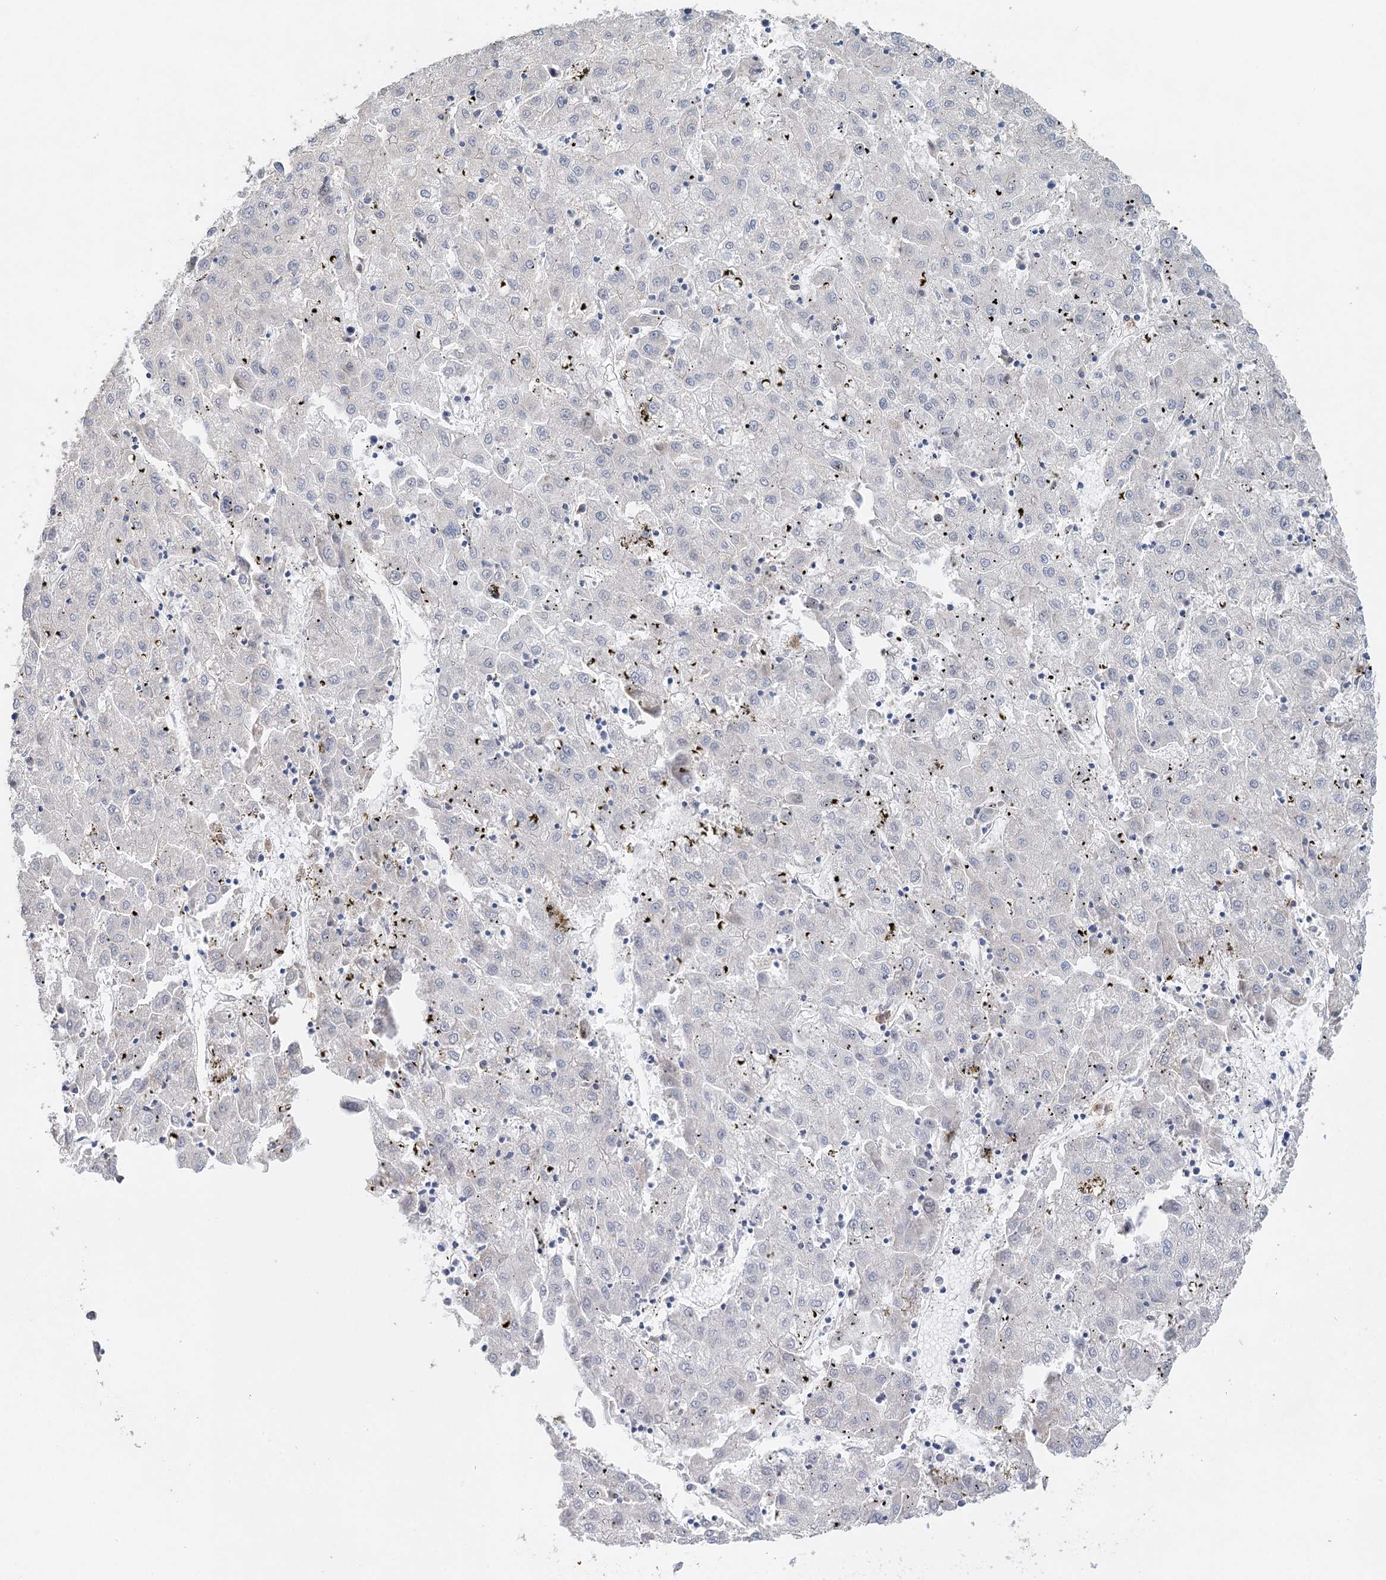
{"staining": {"intensity": "negative", "quantity": "none", "location": "none"}, "tissue": "liver cancer", "cell_type": "Tumor cells", "image_type": "cancer", "snomed": [{"axis": "morphology", "description": "Carcinoma, Hepatocellular, NOS"}, {"axis": "topography", "description": "Liver"}], "caption": "An image of liver cancer stained for a protein demonstrates no brown staining in tumor cells.", "gene": "MYL6B", "patient": {"sex": "male", "age": 72}}